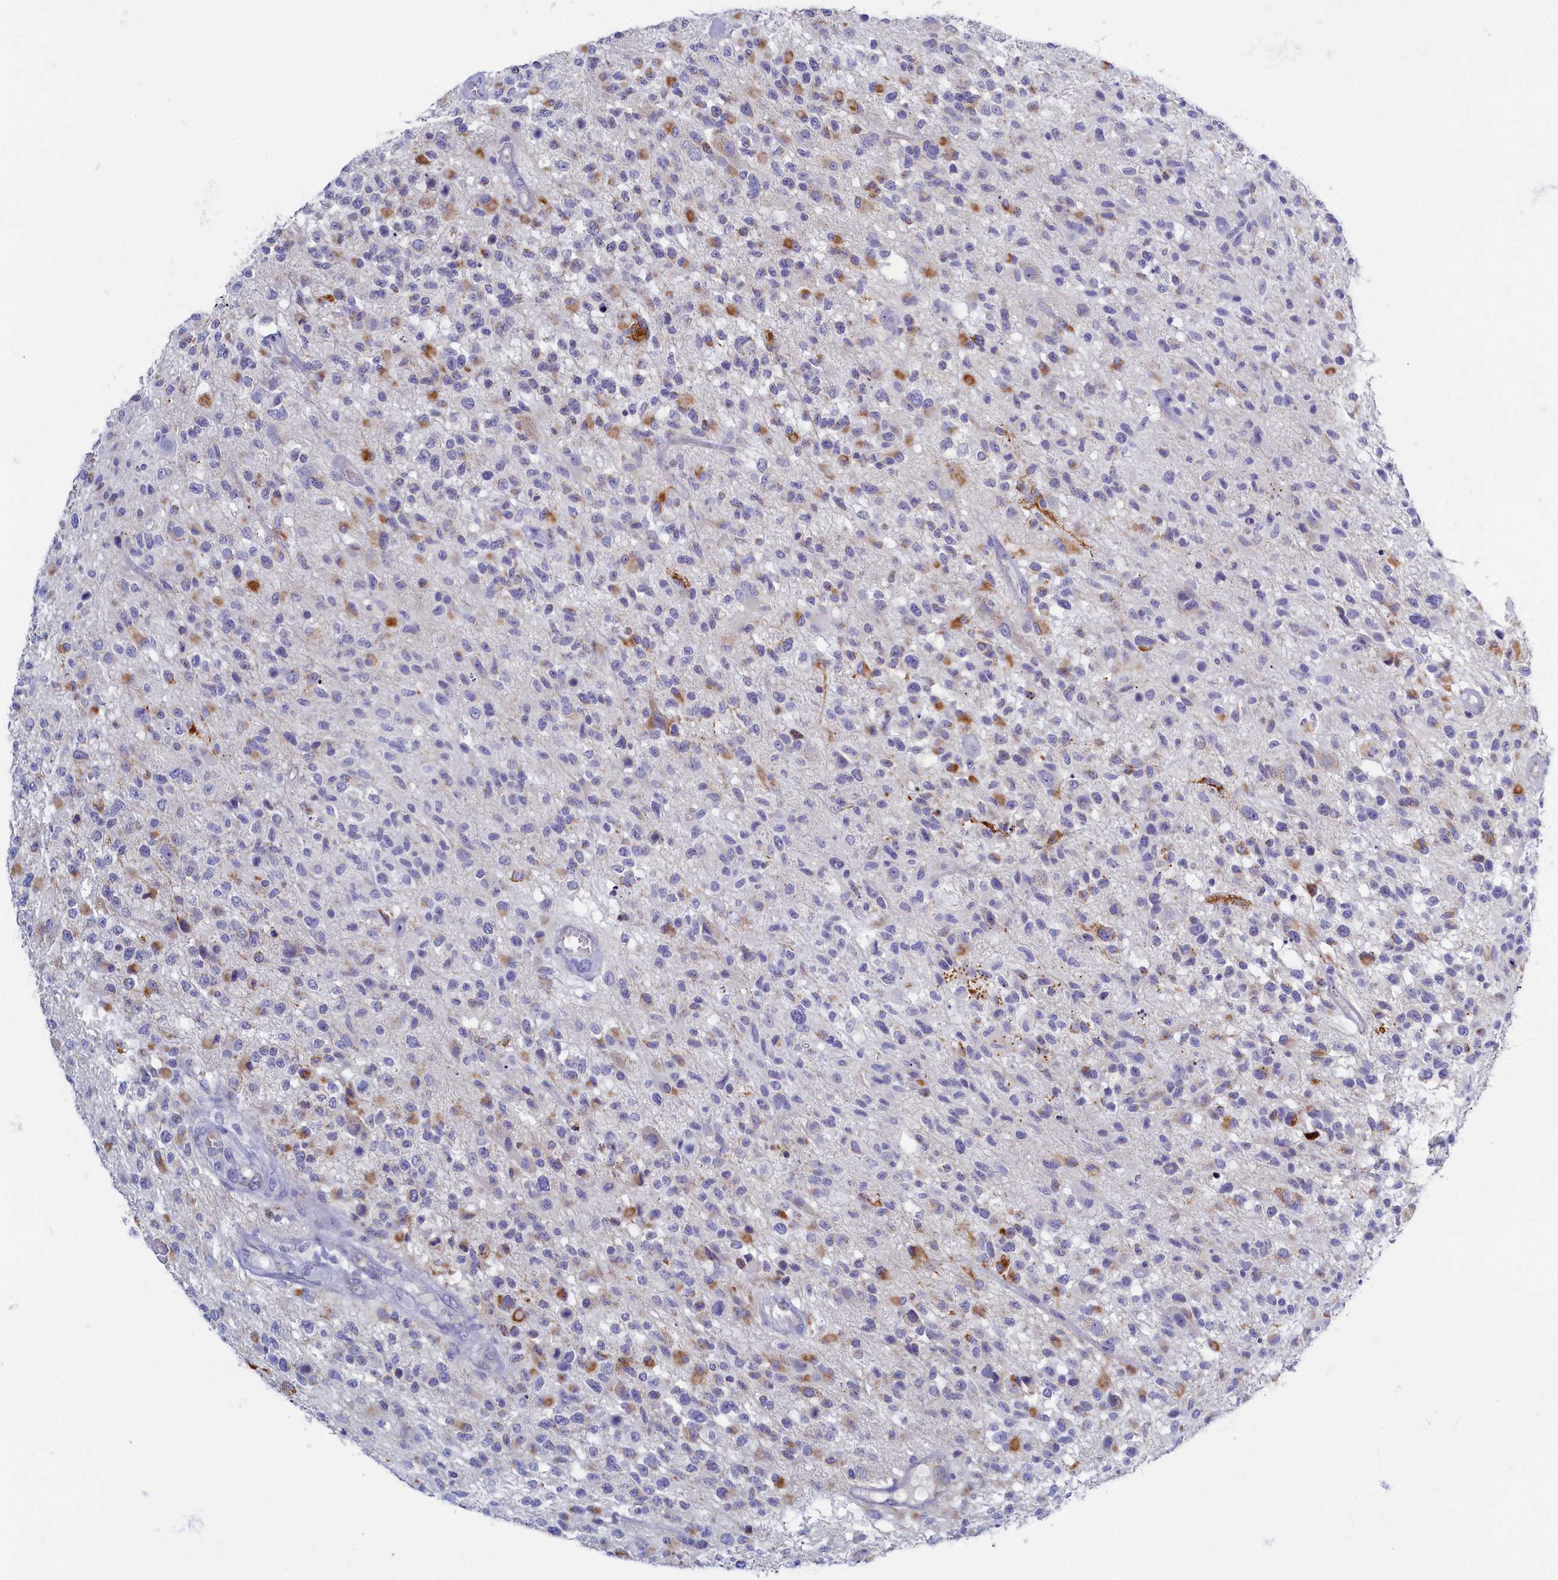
{"staining": {"intensity": "moderate", "quantity": "<25%", "location": "cytoplasmic/membranous"}, "tissue": "glioma", "cell_type": "Tumor cells", "image_type": "cancer", "snomed": [{"axis": "morphology", "description": "Glioma, malignant, High grade"}, {"axis": "morphology", "description": "Glioblastoma, NOS"}, {"axis": "topography", "description": "Brain"}], "caption": "Immunohistochemical staining of human glioma shows low levels of moderate cytoplasmic/membranous positivity in about <25% of tumor cells.", "gene": "OCIAD2", "patient": {"sex": "male", "age": 60}}